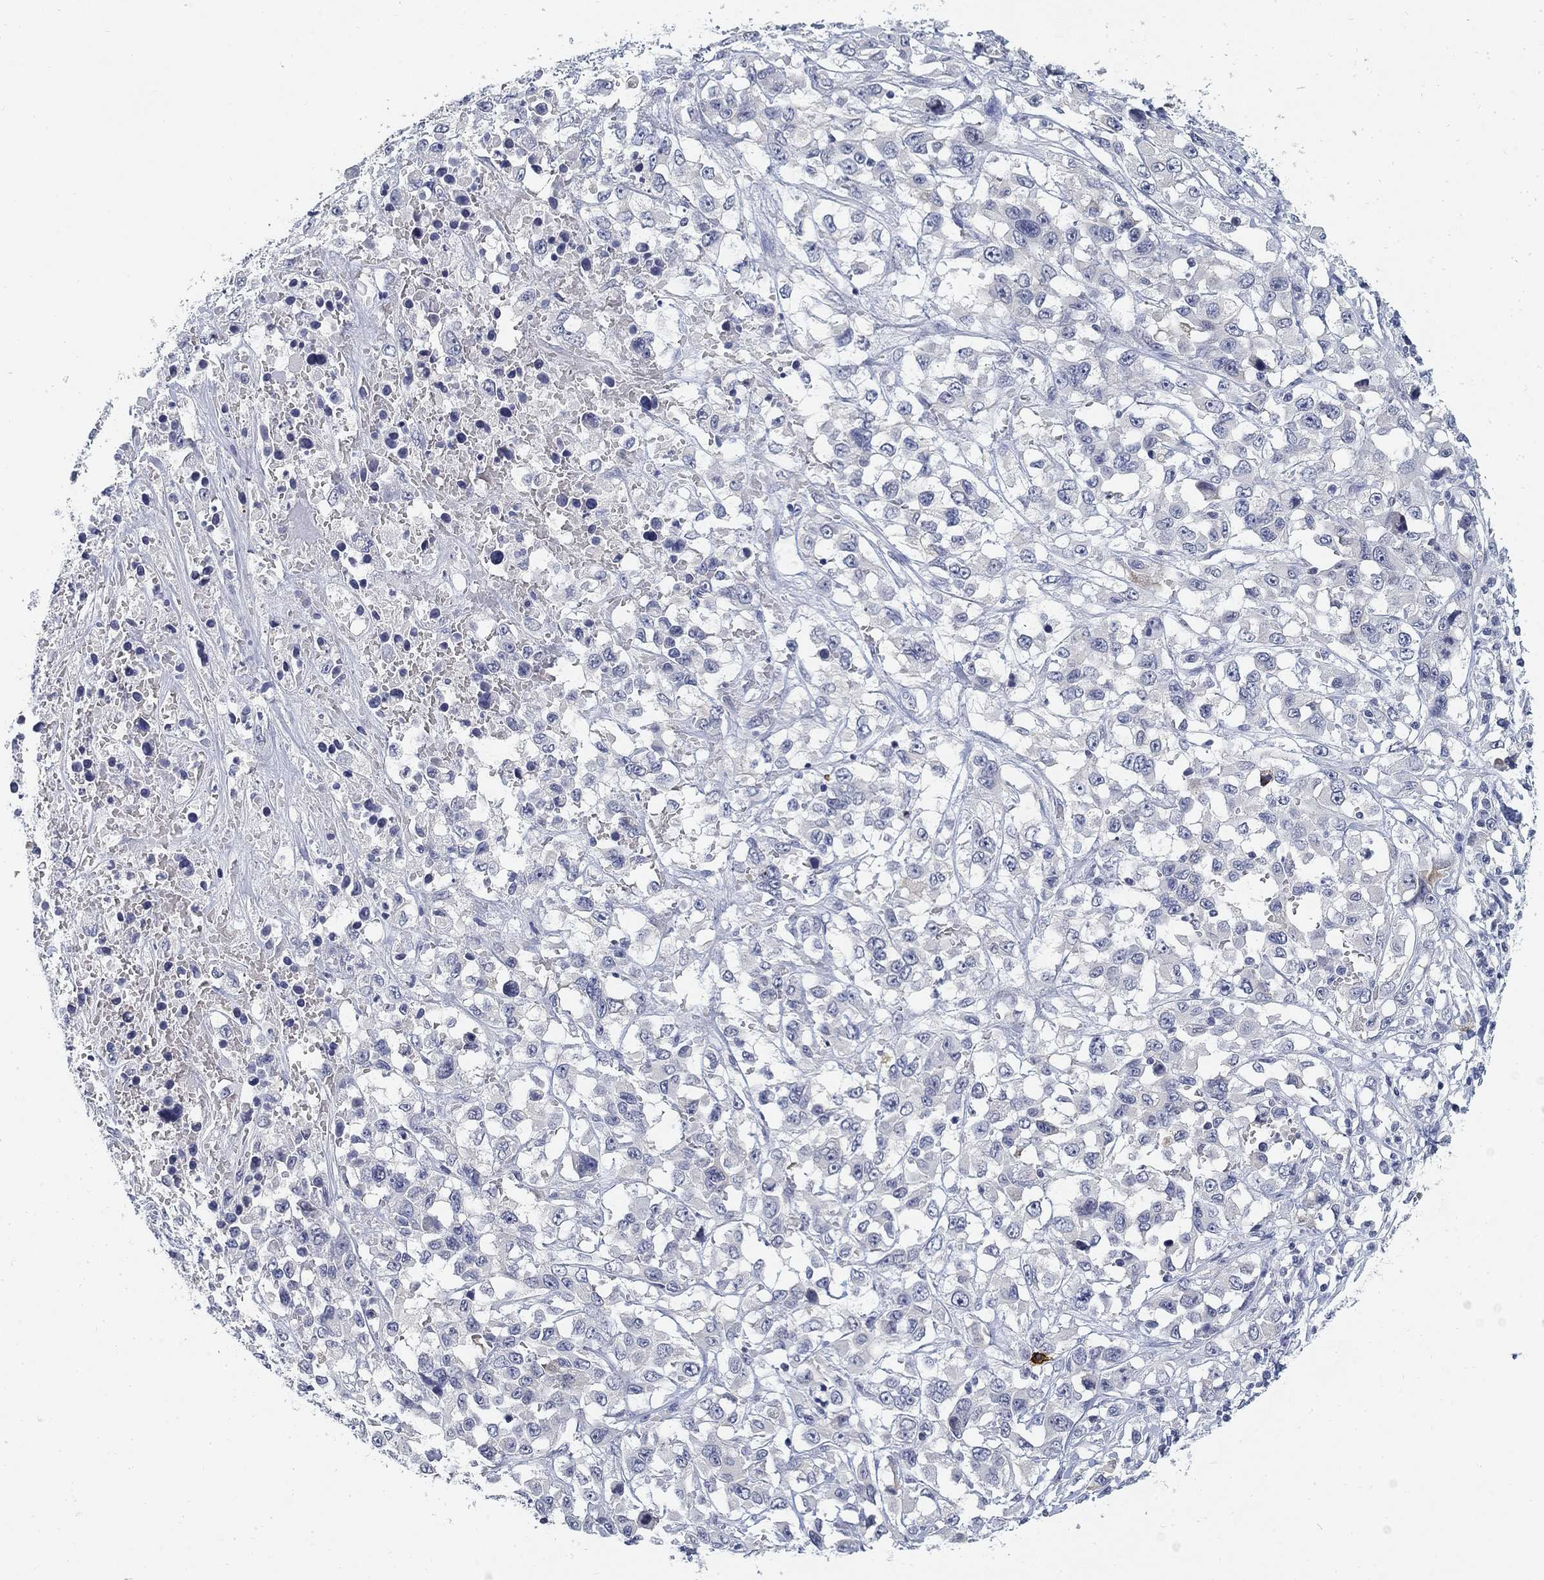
{"staining": {"intensity": "negative", "quantity": "none", "location": "none"}, "tissue": "liver cancer", "cell_type": "Tumor cells", "image_type": "cancer", "snomed": [{"axis": "morphology", "description": "Adenocarcinoma, NOS"}, {"axis": "morphology", "description": "Cholangiocarcinoma"}, {"axis": "topography", "description": "Liver"}], "caption": "Cholangiocarcinoma (liver) was stained to show a protein in brown. There is no significant expression in tumor cells. The staining is performed using DAB brown chromogen with nuclei counter-stained in using hematoxylin.", "gene": "SLC2A5", "patient": {"sex": "male", "age": 64}}